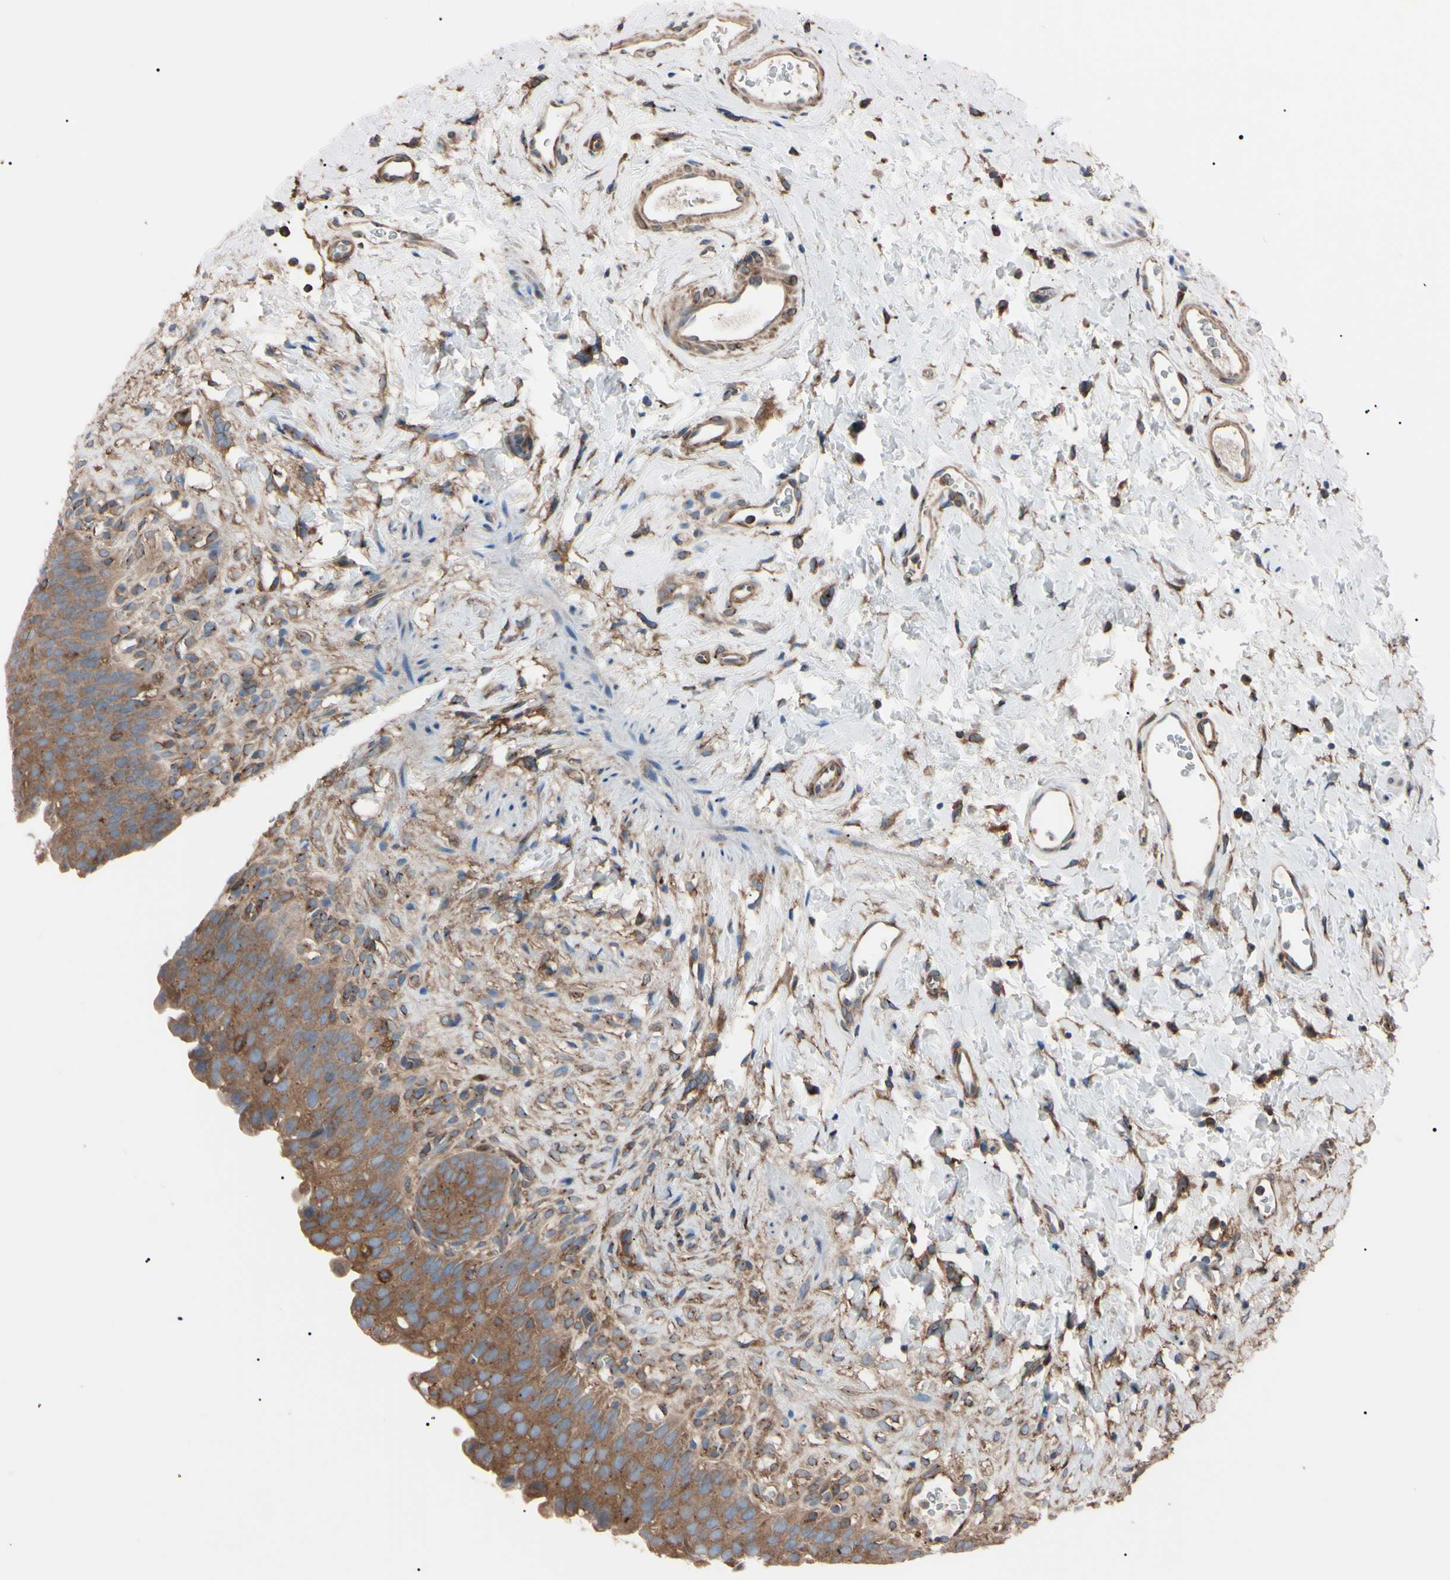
{"staining": {"intensity": "moderate", "quantity": ">75%", "location": "cytoplasmic/membranous"}, "tissue": "urinary bladder", "cell_type": "Urothelial cells", "image_type": "normal", "snomed": [{"axis": "morphology", "description": "Normal tissue, NOS"}, {"axis": "topography", "description": "Urinary bladder"}], "caption": "IHC of benign human urinary bladder reveals medium levels of moderate cytoplasmic/membranous positivity in about >75% of urothelial cells.", "gene": "PRKACA", "patient": {"sex": "female", "age": 79}}